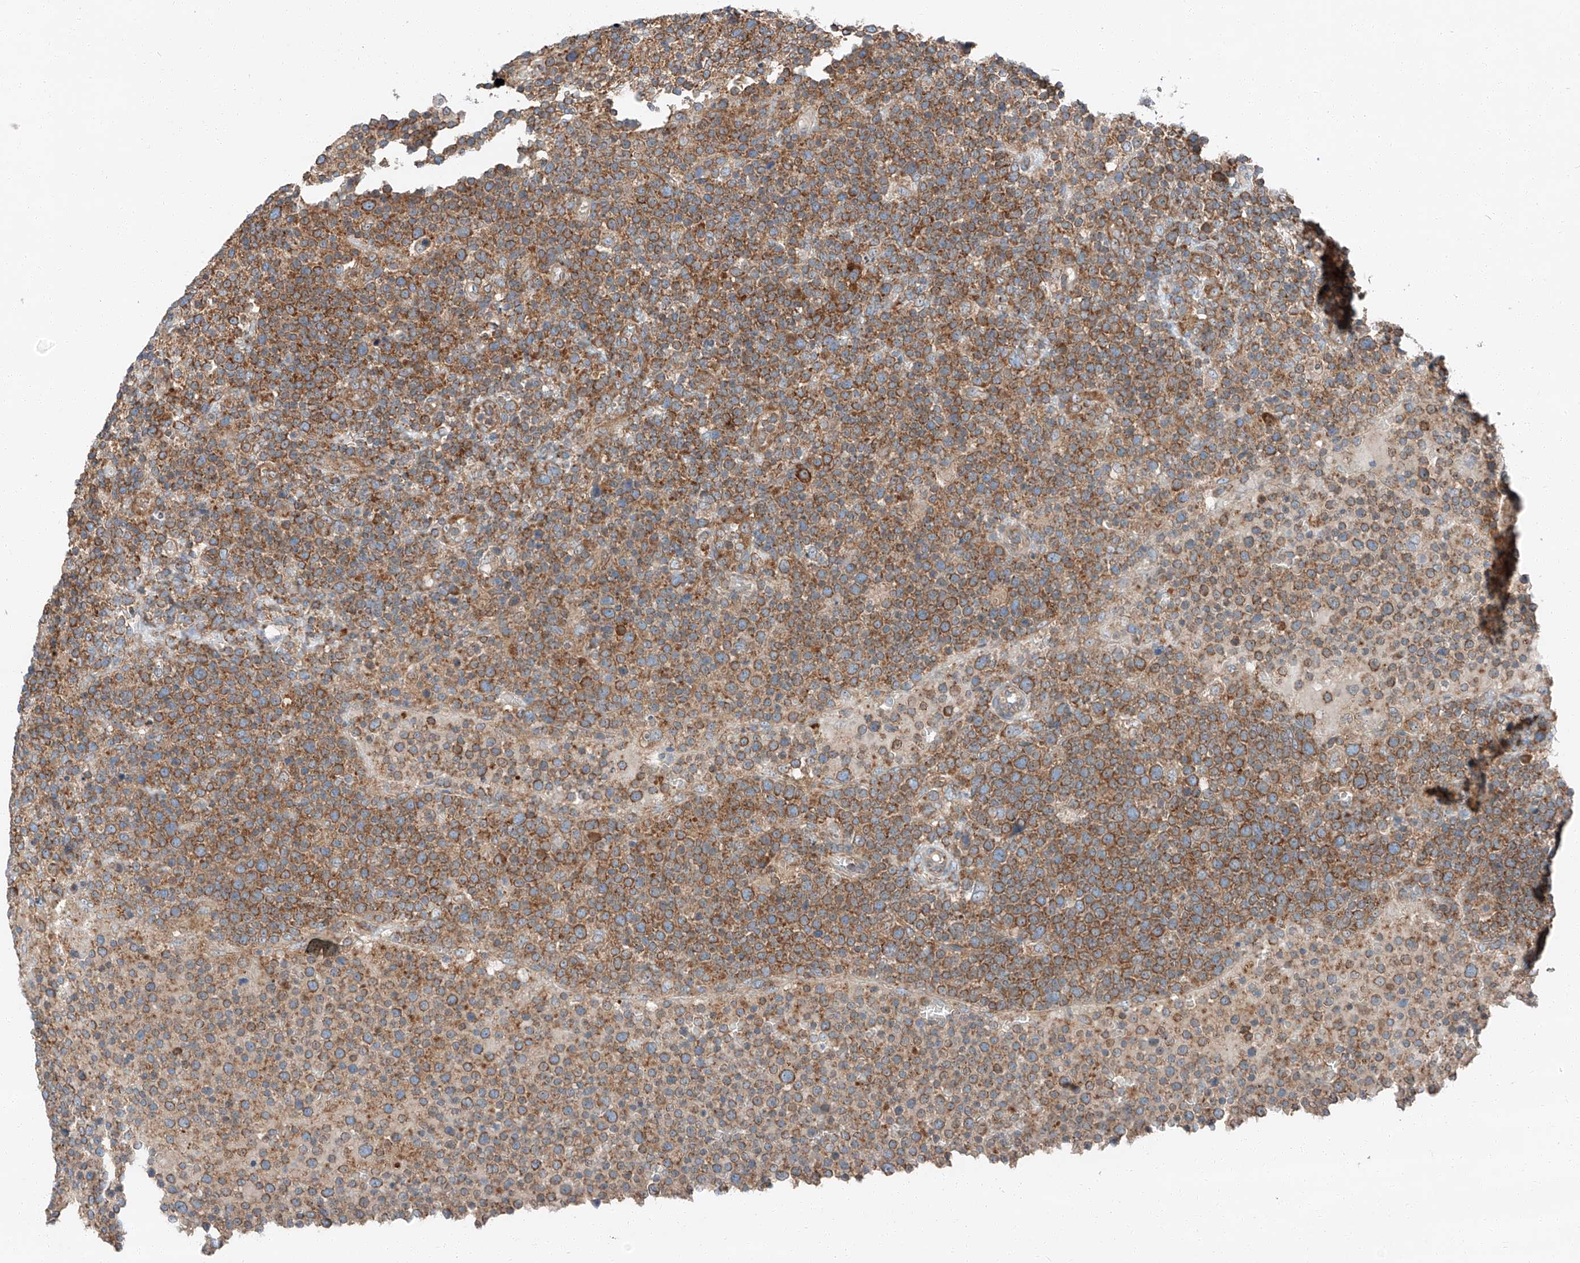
{"staining": {"intensity": "strong", "quantity": ">75%", "location": "cytoplasmic/membranous"}, "tissue": "lymphoma", "cell_type": "Tumor cells", "image_type": "cancer", "snomed": [{"axis": "morphology", "description": "Malignant lymphoma, non-Hodgkin's type, High grade"}, {"axis": "topography", "description": "Lymph node"}], "caption": "High-grade malignant lymphoma, non-Hodgkin's type stained for a protein (brown) exhibits strong cytoplasmic/membranous positive staining in about >75% of tumor cells.", "gene": "ZC3H15", "patient": {"sex": "male", "age": 61}}